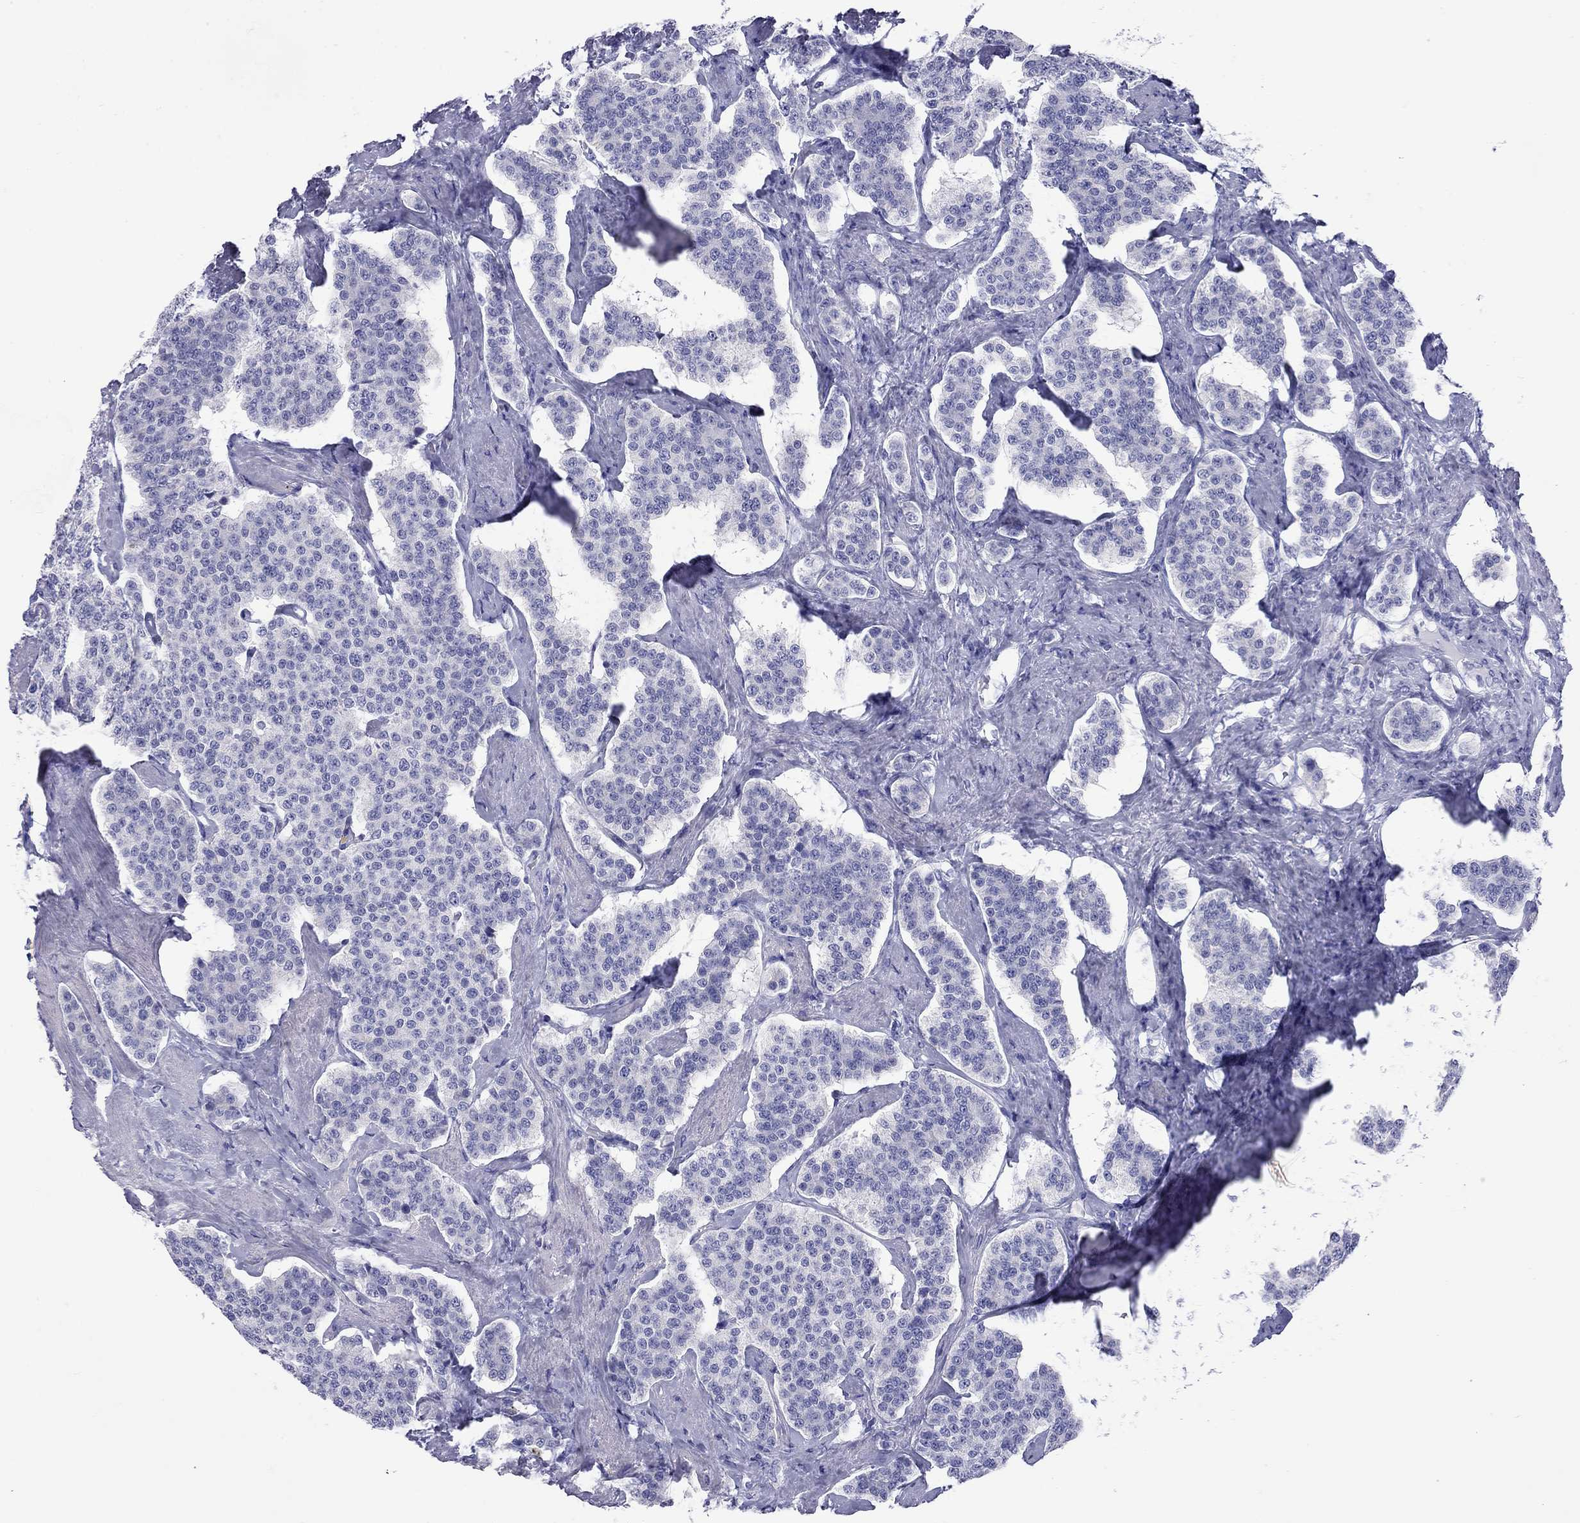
{"staining": {"intensity": "negative", "quantity": "none", "location": "none"}, "tissue": "carcinoid", "cell_type": "Tumor cells", "image_type": "cancer", "snomed": [{"axis": "morphology", "description": "Carcinoid, malignant, NOS"}, {"axis": "topography", "description": "Small intestine"}], "caption": "IHC photomicrograph of neoplastic tissue: malignant carcinoid stained with DAB (3,3'-diaminobenzidine) demonstrates no significant protein positivity in tumor cells.", "gene": "DPY19L2", "patient": {"sex": "female", "age": 58}}